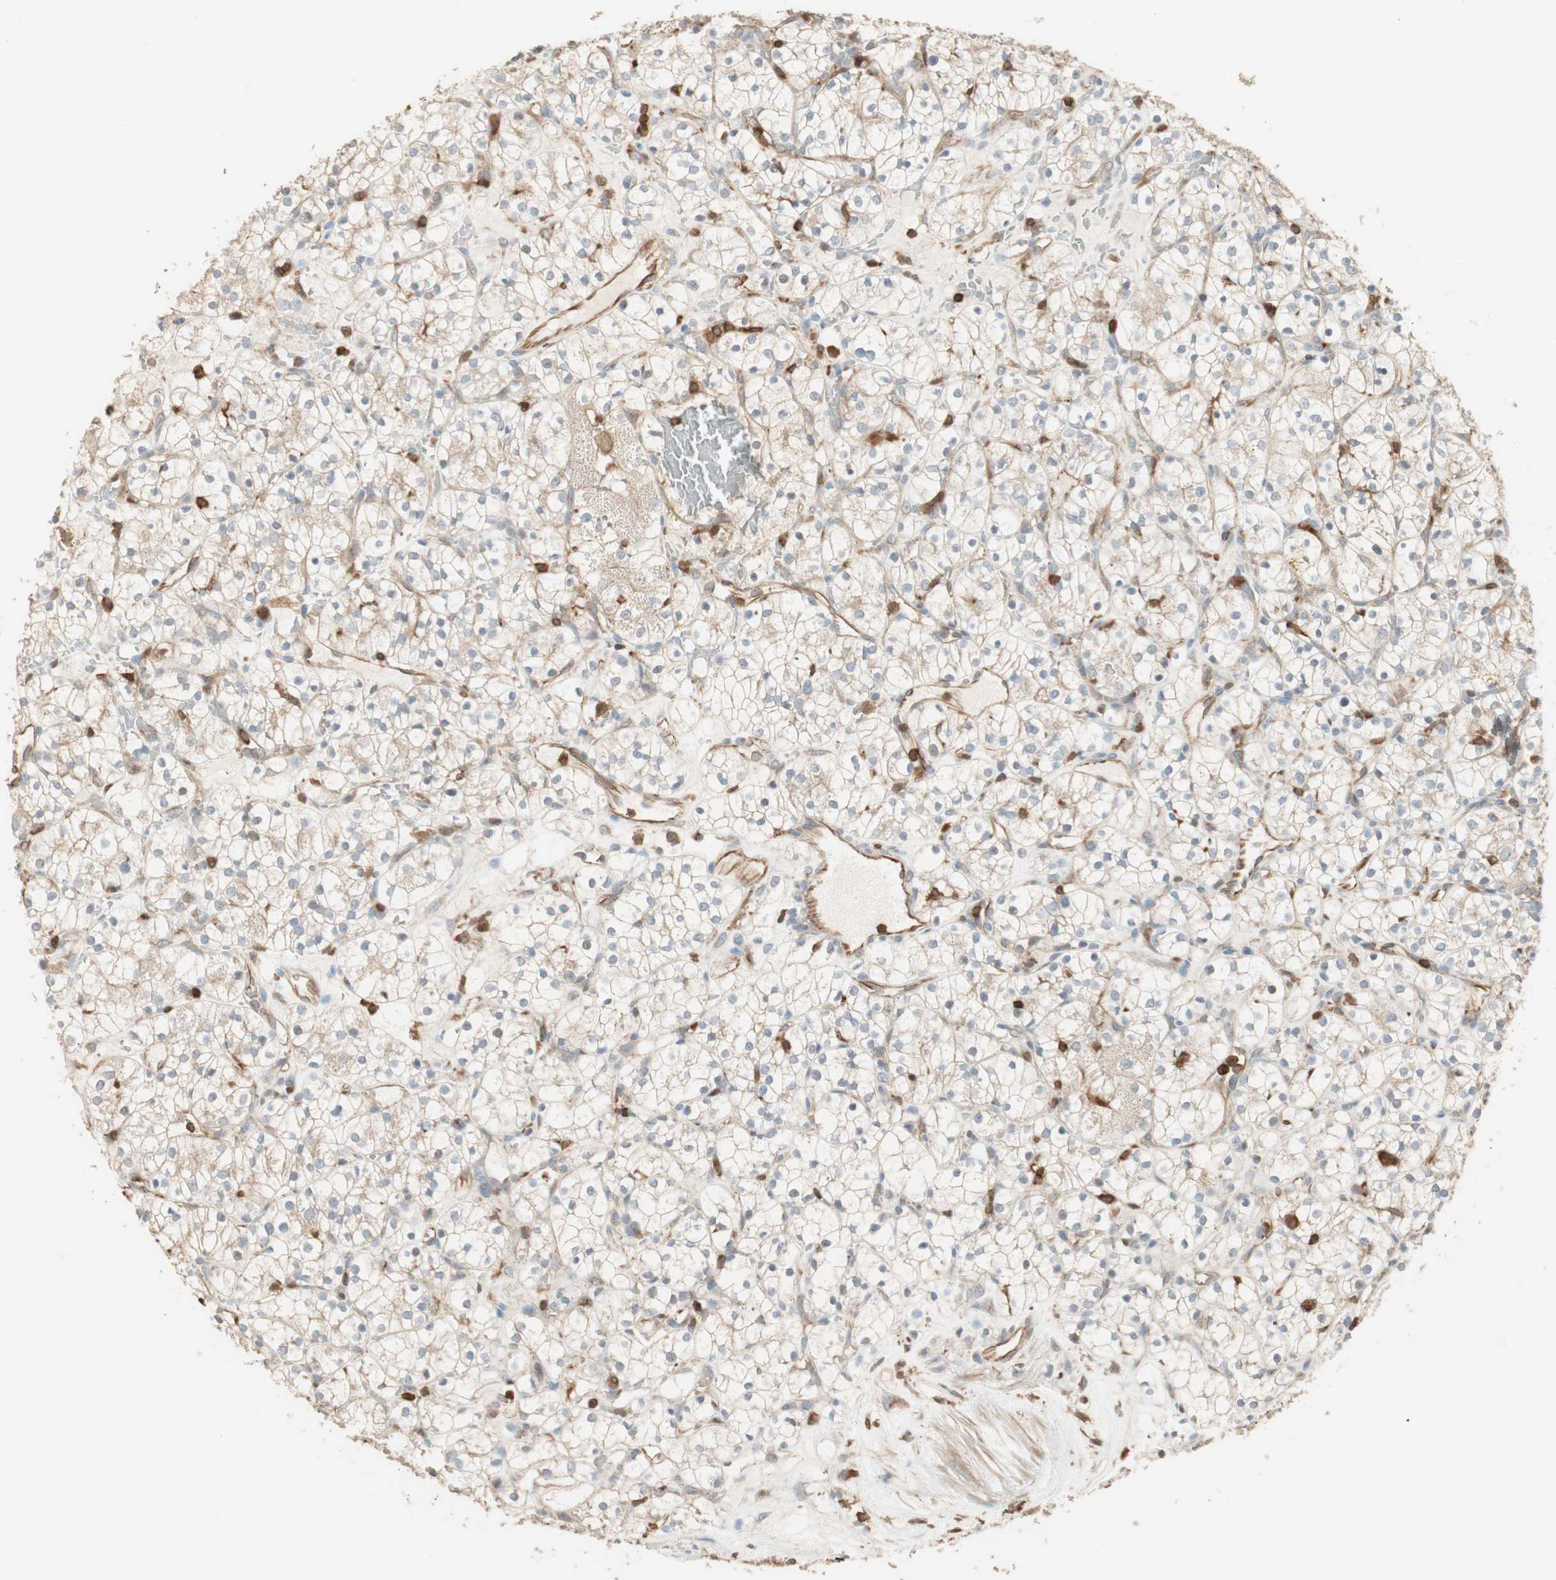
{"staining": {"intensity": "weak", "quantity": "<25%", "location": "cytoplasmic/membranous"}, "tissue": "renal cancer", "cell_type": "Tumor cells", "image_type": "cancer", "snomed": [{"axis": "morphology", "description": "Adenocarcinoma, NOS"}, {"axis": "topography", "description": "Kidney"}], "caption": "A histopathology image of human renal cancer (adenocarcinoma) is negative for staining in tumor cells. (DAB (3,3'-diaminobenzidine) immunohistochemistry, high magnification).", "gene": "CRLF3", "patient": {"sex": "female", "age": 60}}